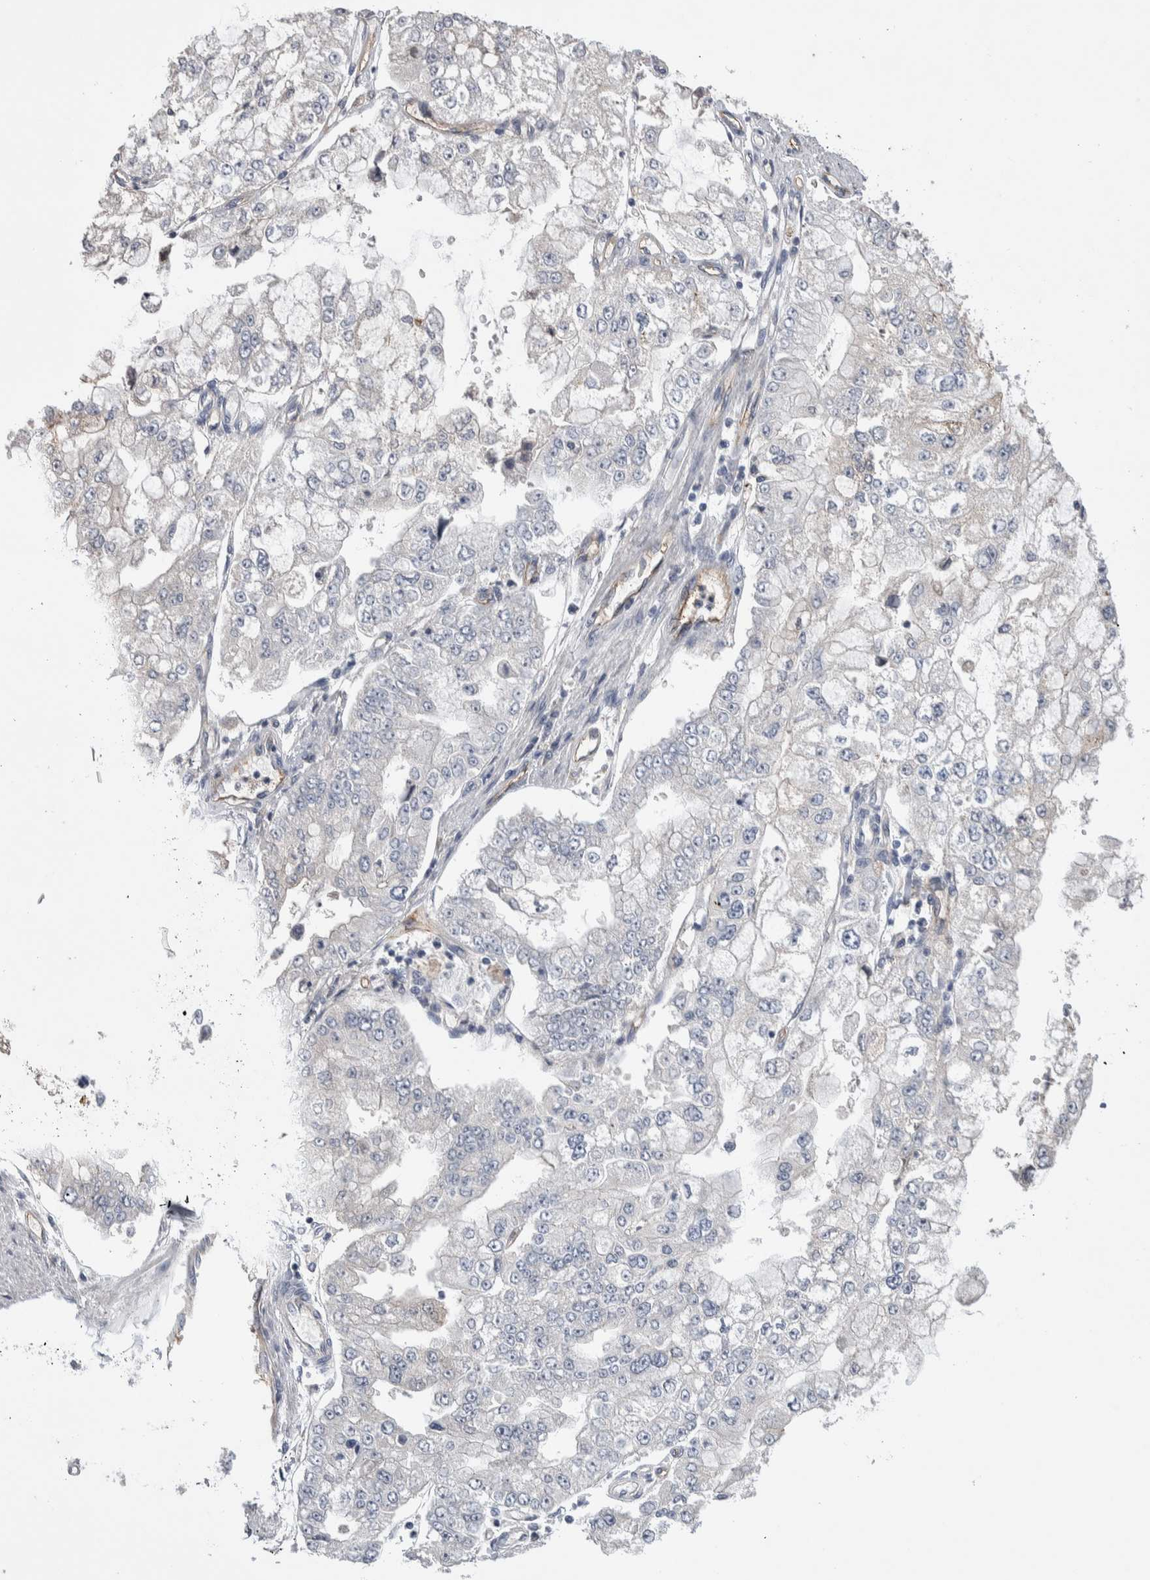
{"staining": {"intensity": "negative", "quantity": "none", "location": "none"}, "tissue": "stomach cancer", "cell_type": "Tumor cells", "image_type": "cancer", "snomed": [{"axis": "morphology", "description": "Adenocarcinoma, NOS"}, {"axis": "topography", "description": "Stomach"}], "caption": "A high-resolution micrograph shows IHC staining of stomach adenocarcinoma, which demonstrates no significant staining in tumor cells.", "gene": "CEP131", "patient": {"sex": "male", "age": 76}}